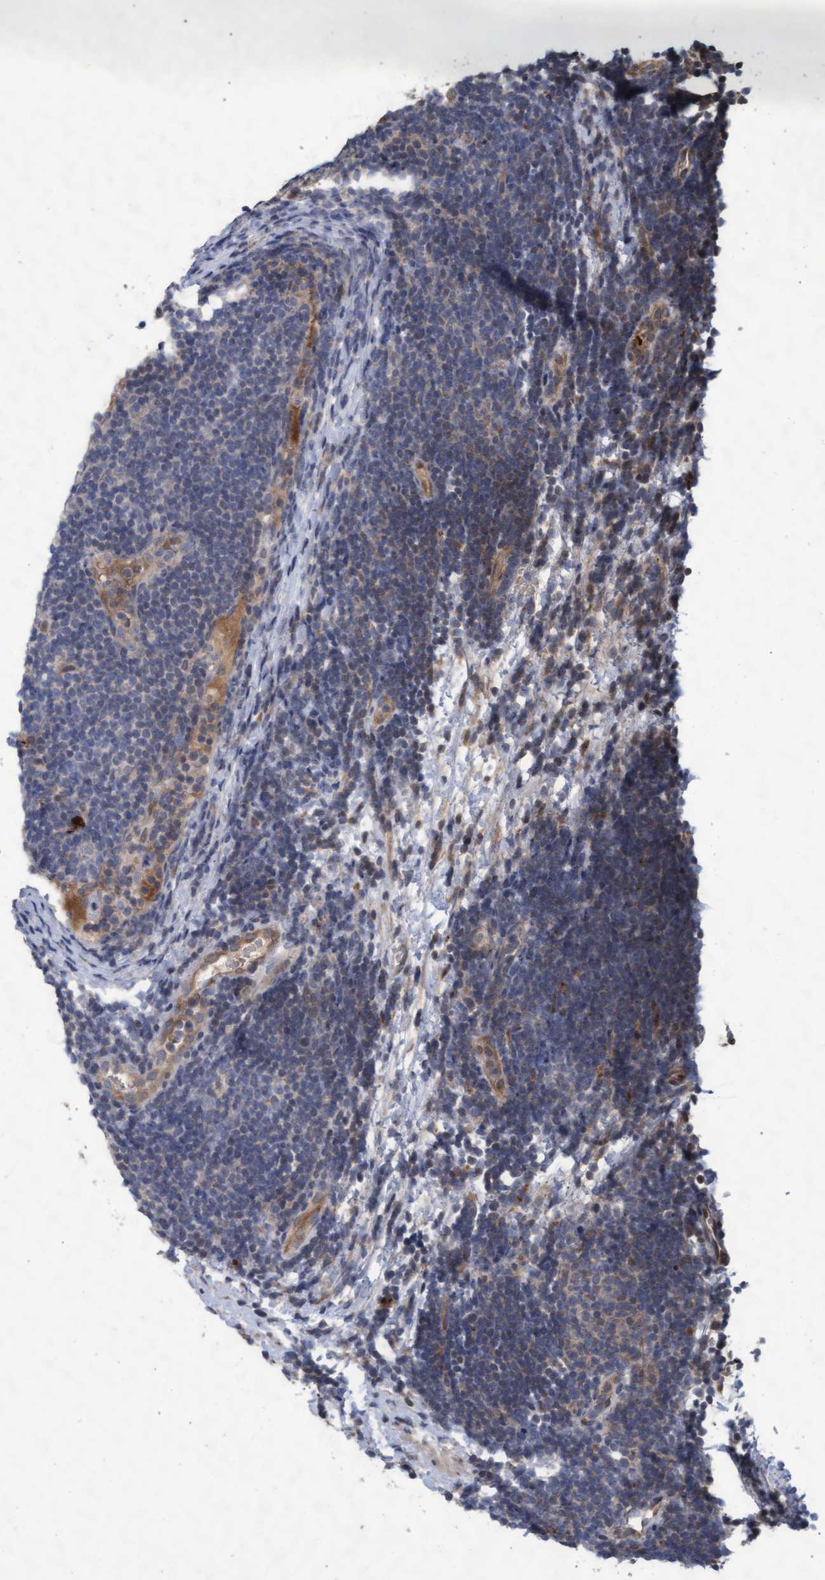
{"staining": {"intensity": "weak", "quantity": "<25%", "location": "cytoplasmic/membranous,nuclear"}, "tissue": "lymphoma", "cell_type": "Tumor cells", "image_type": "cancer", "snomed": [{"axis": "morphology", "description": "Malignant lymphoma, non-Hodgkin's type, Low grade"}, {"axis": "topography", "description": "Lymph node"}], "caption": "Immunohistochemistry (IHC) photomicrograph of neoplastic tissue: human lymphoma stained with DAB (3,3'-diaminobenzidine) displays no significant protein expression in tumor cells. The staining was performed using DAB to visualize the protein expression in brown, while the nuclei were stained in blue with hematoxylin (Magnification: 20x).", "gene": "KCNC2", "patient": {"sex": "male", "age": 83}}